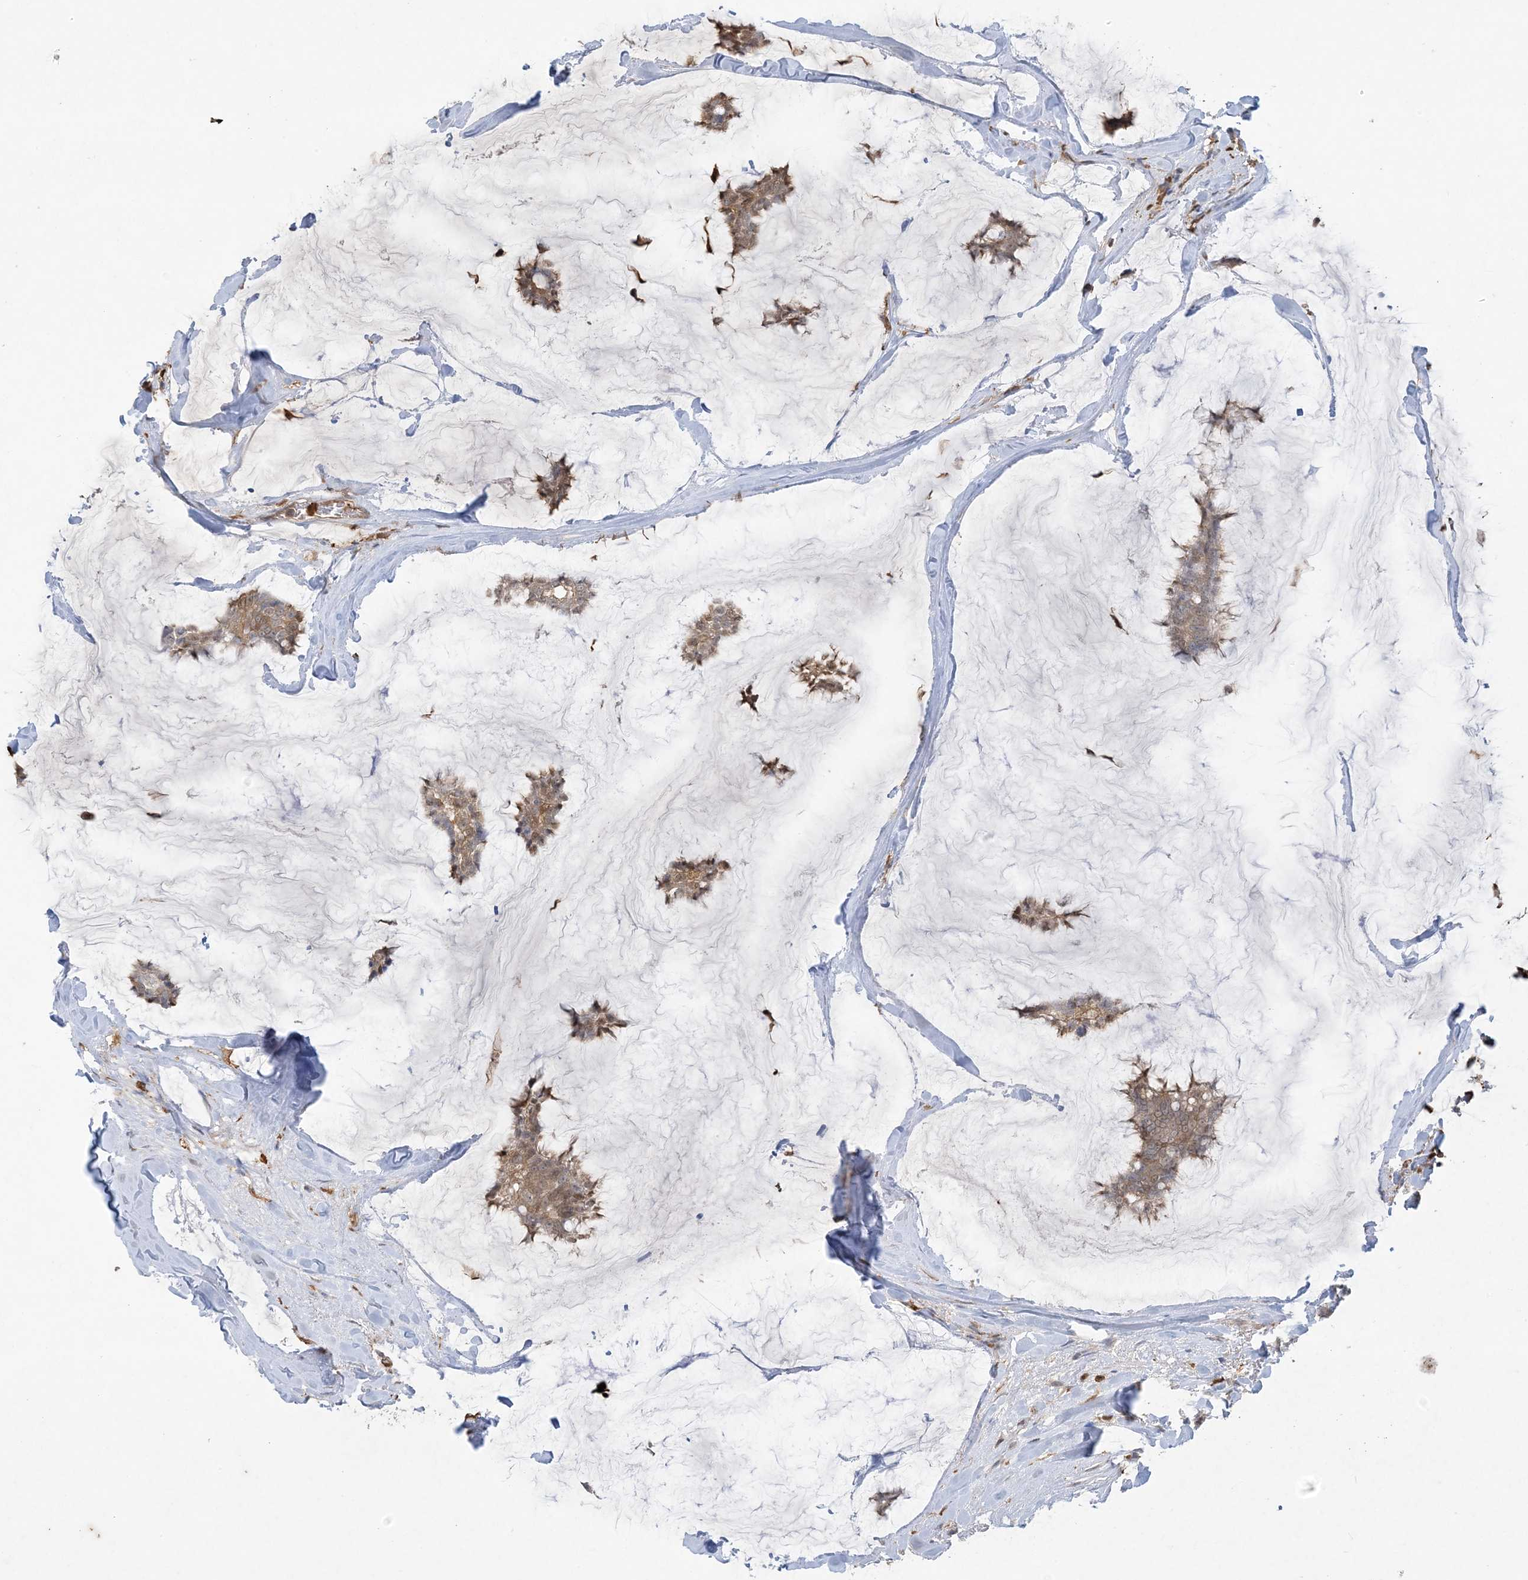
{"staining": {"intensity": "weak", "quantity": ">75%", "location": "cytoplasmic/membranous,nuclear"}, "tissue": "breast cancer", "cell_type": "Tumor cells", "image_type": "cancer", "snomed": [{"axis": "morphology", "description": "Duct carcinoma"}, {"axis": "topography", "description": "Breast"}], "caption": "Weak cytoplasmic/membranous and nuclear positivity is appreciated in about >75% of tumor cells in breast cancer (infiltrating ductal carcinoma).", "gene": "TMSB4X", "patient": {"sex": "female", "age": 93}}